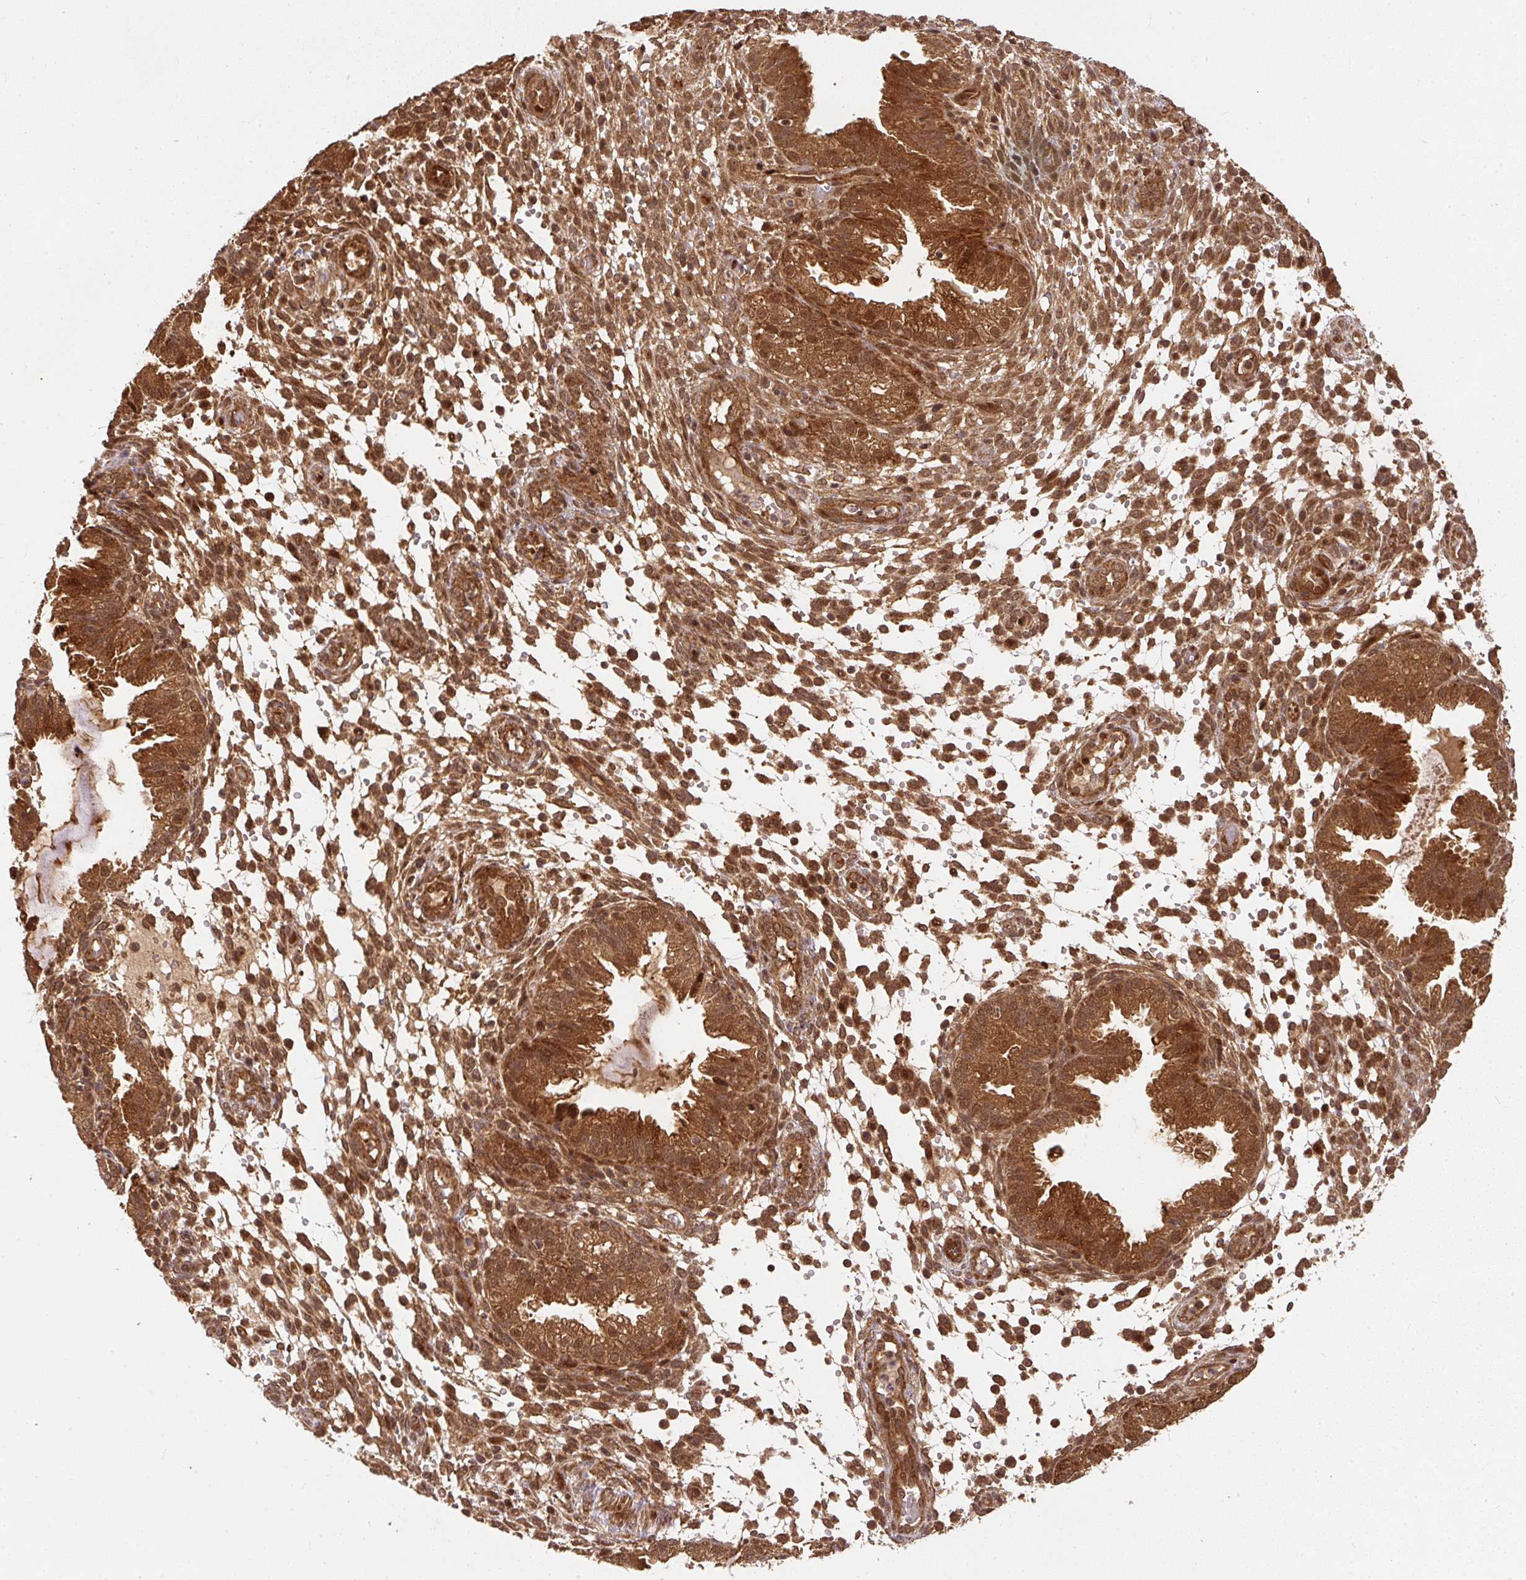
{"staining": {"intensity": "moderate", "quantity": ">75%", "location": "cytoplasmic/membranous,nuclear"}, "tissue": "endometrium", "cell_type": "Cells in endometrial stroma", "image_type": "normal", "snomed": [{"axis": "morphology", "description": "Normal tissue, NOS"}, {"axis": "topography", "description": "Endometrium"}], "caption": "Protein positivity by immunohistochemistry (IHC) shows moderate cytoplasmic/membranous,nuclear positivity in about >75% of cells in endometrial stroma in benign endometrium.", "gene": "PSMD1", "patient": {"sex": "female", "age": 33}}